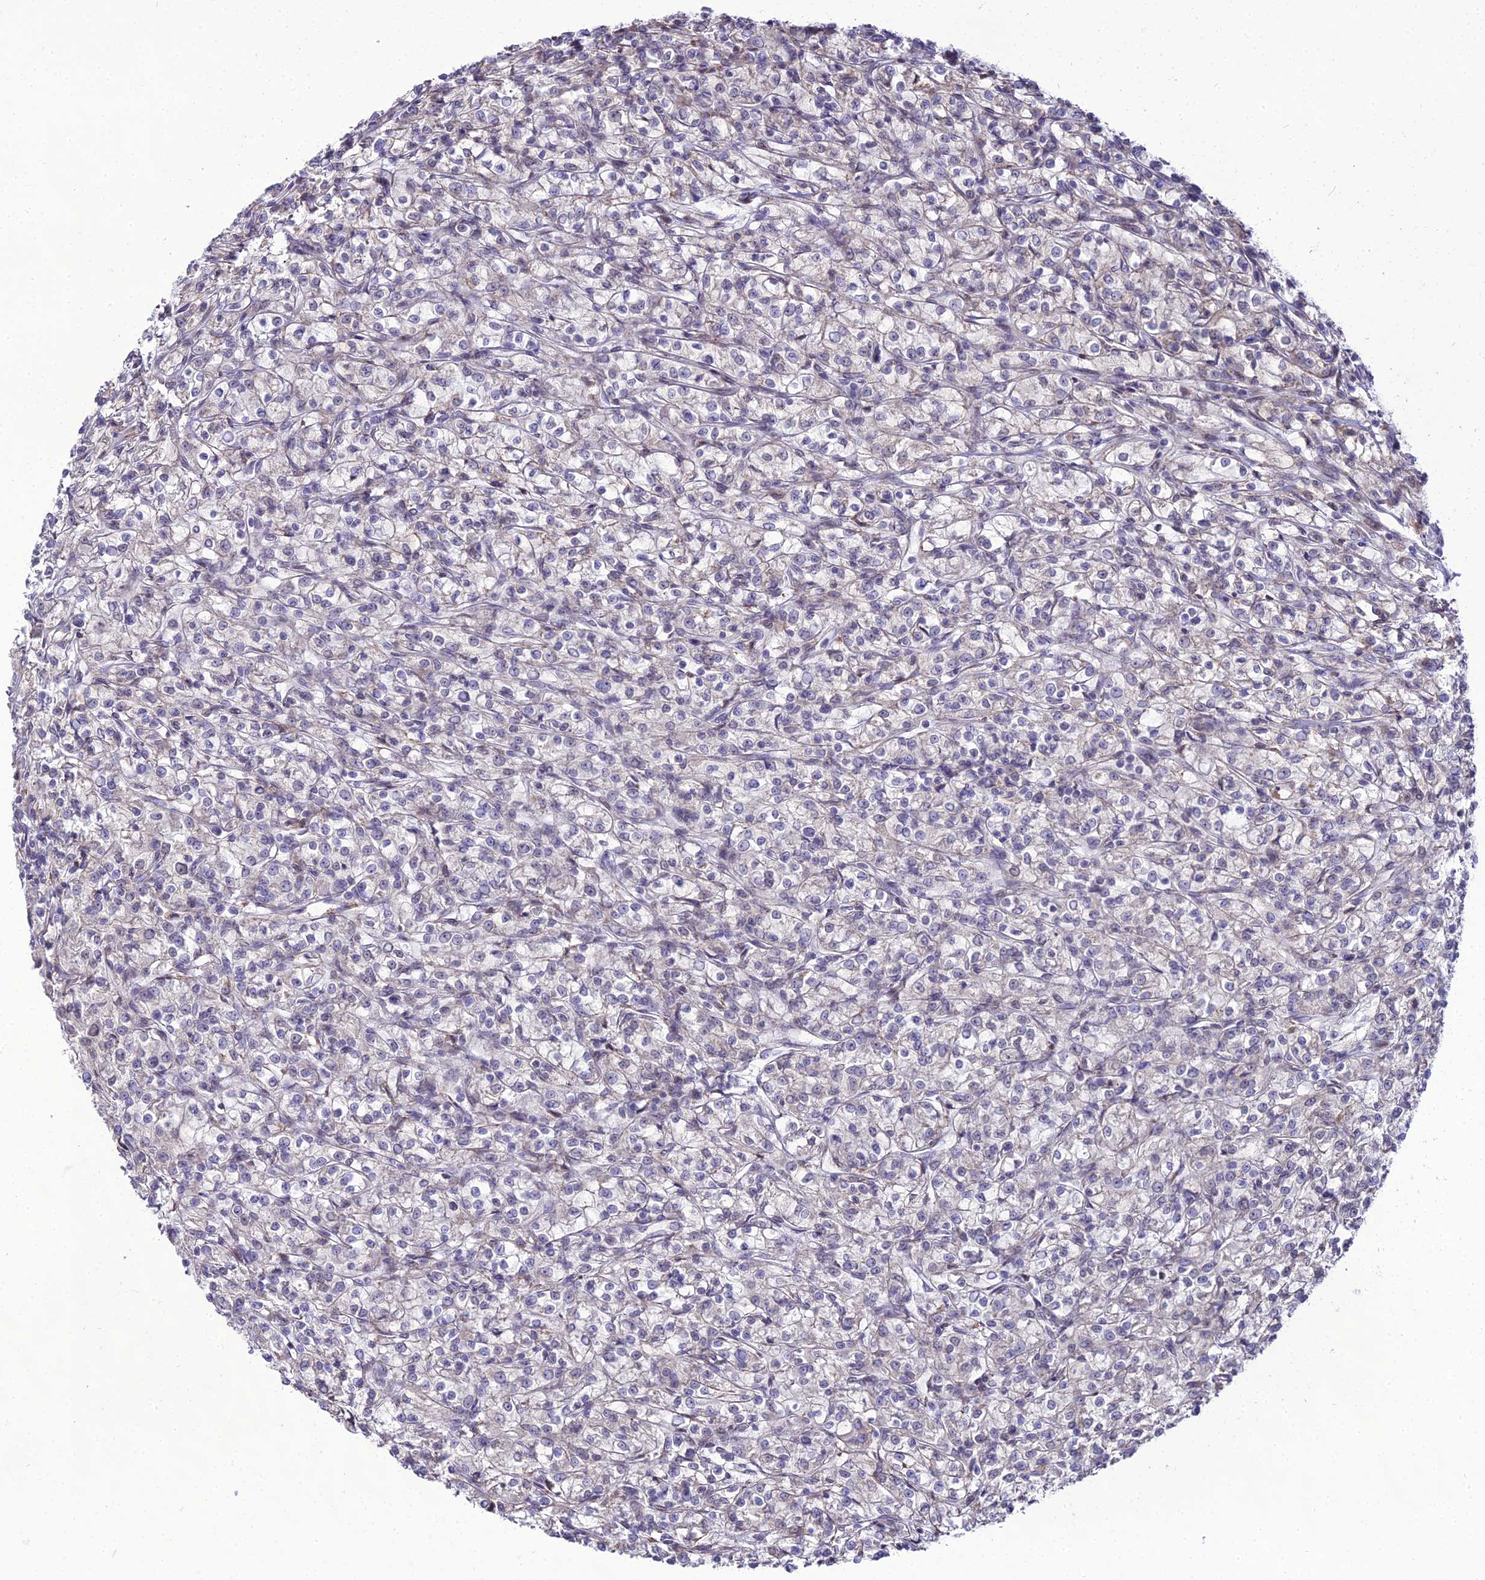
{"staining": {"intensity": "negative", "quantity": "none", "location": "none"}, "tissue": "renal cancer", "cell_type": "Tumor cells", "image_type": "cancer", "snomed": [{"axis": "morphology", "description": "Adenocarcinoma, NOS"}, {"axis": "topography", "description": "Kidney"}], "caption": "An immunohistochemistry micrograph of renal cancer (adenocarcinoma) is shown. There is no staining in tumor cells of renal cancer (adenocarcinoma).", "gene": "TROAP", "patient": {"sex": "female", "age": 59}}